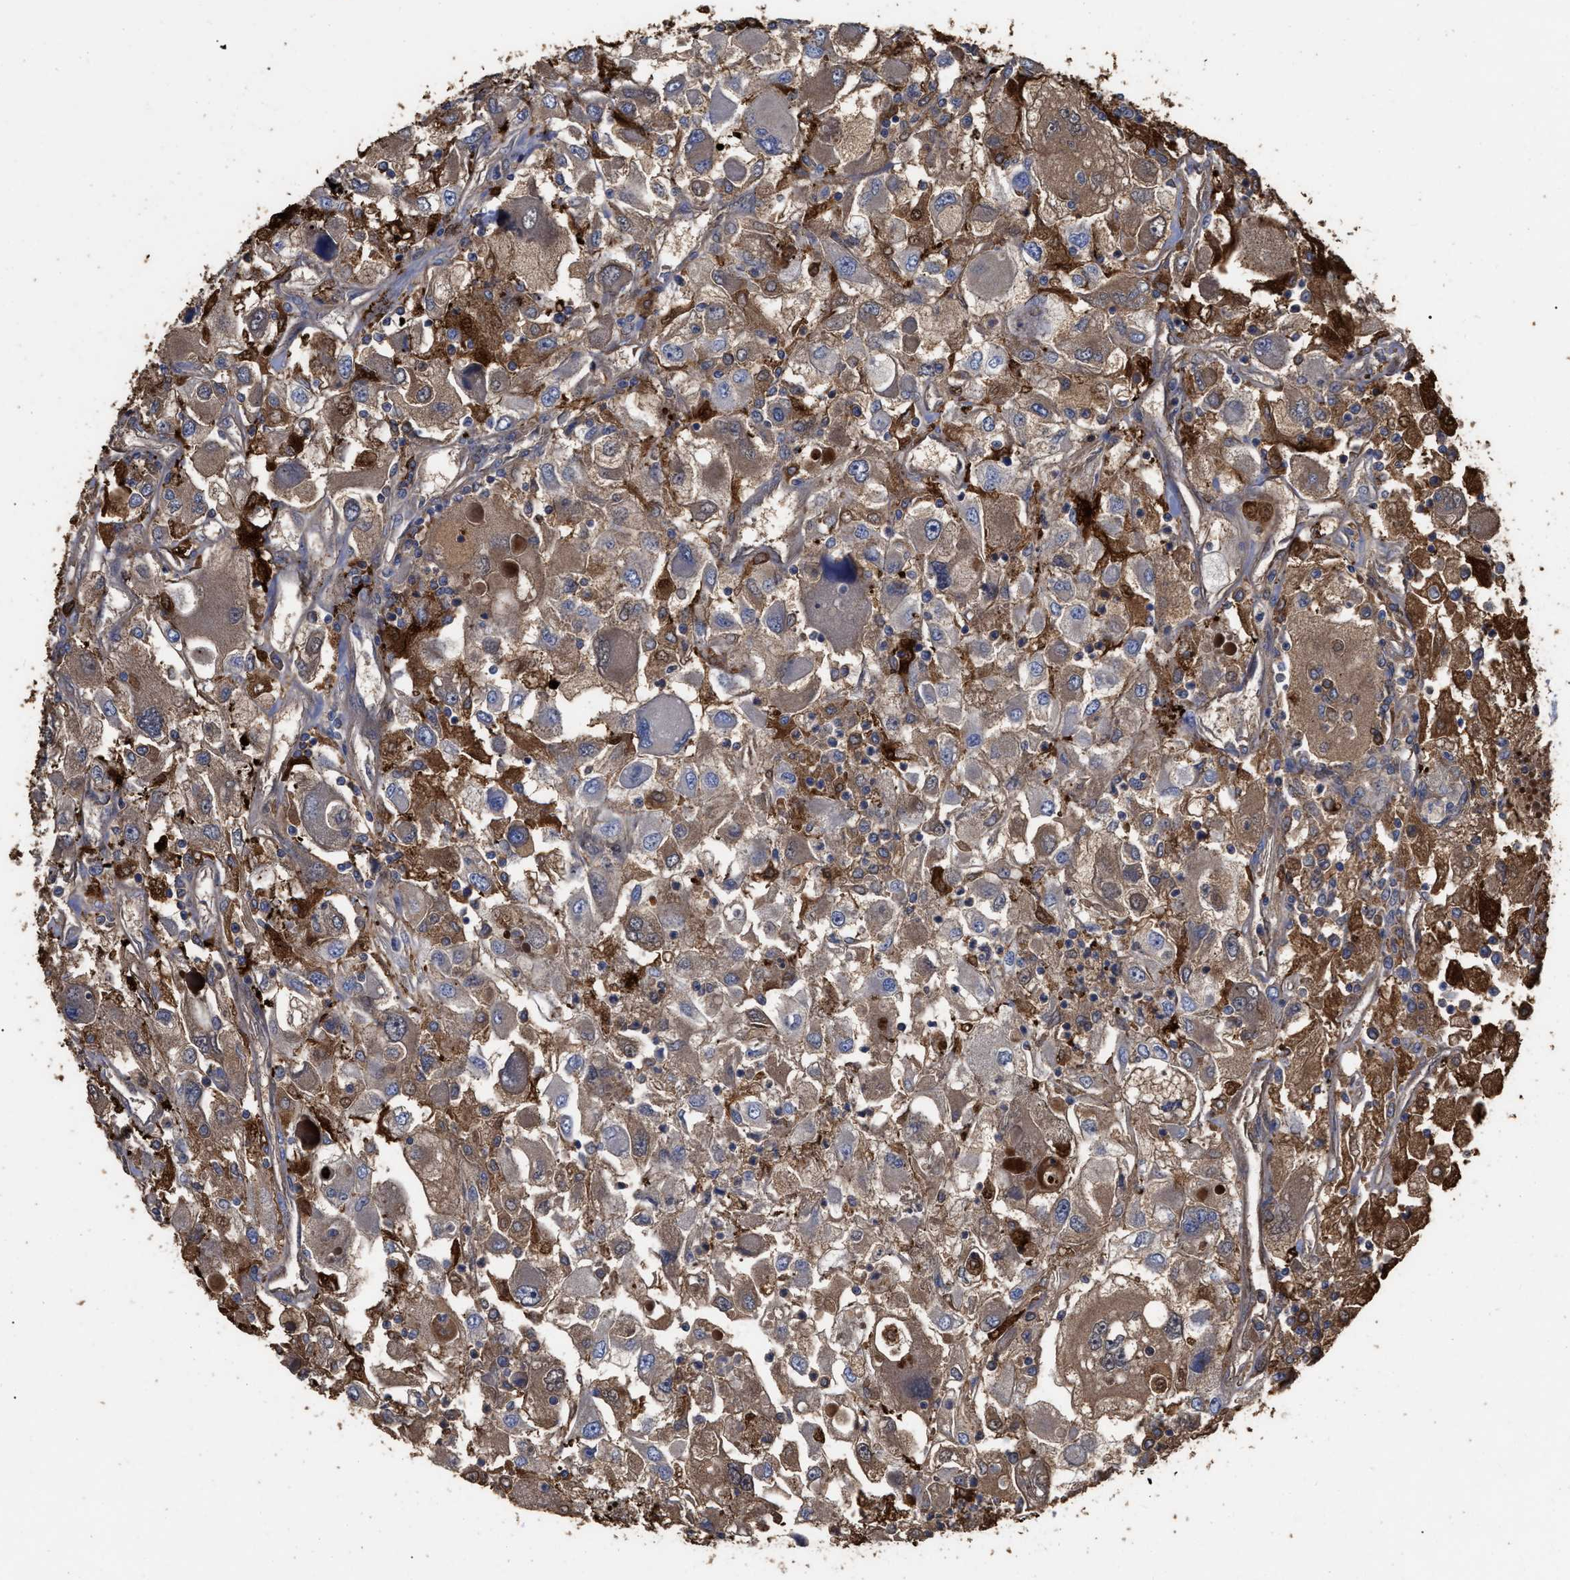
{"staining": {"intensity": "moderate", "quantity": ">75%", "location": "cytoplasmic/membranous"}, "tissue": "renal cancer", "cell_type": "Tumor cells", "image_type": "cancer", "snomed": [{"axis": "morphology", "description": "Adenocarcinoma, NOS"}, {"axis": "topography", "description": "Kidney"}], "caption": "Moderate cytoplasmic/membranous staining is appreciated in about >75% of tumor cells in adenocarcinoma (renal). (DAB (3,3'-diaminobenzidine) IHC with brightfield microscopy, high magnification).", "gene": "GPR179", "patient": {"sex": "female", "age": 52}}